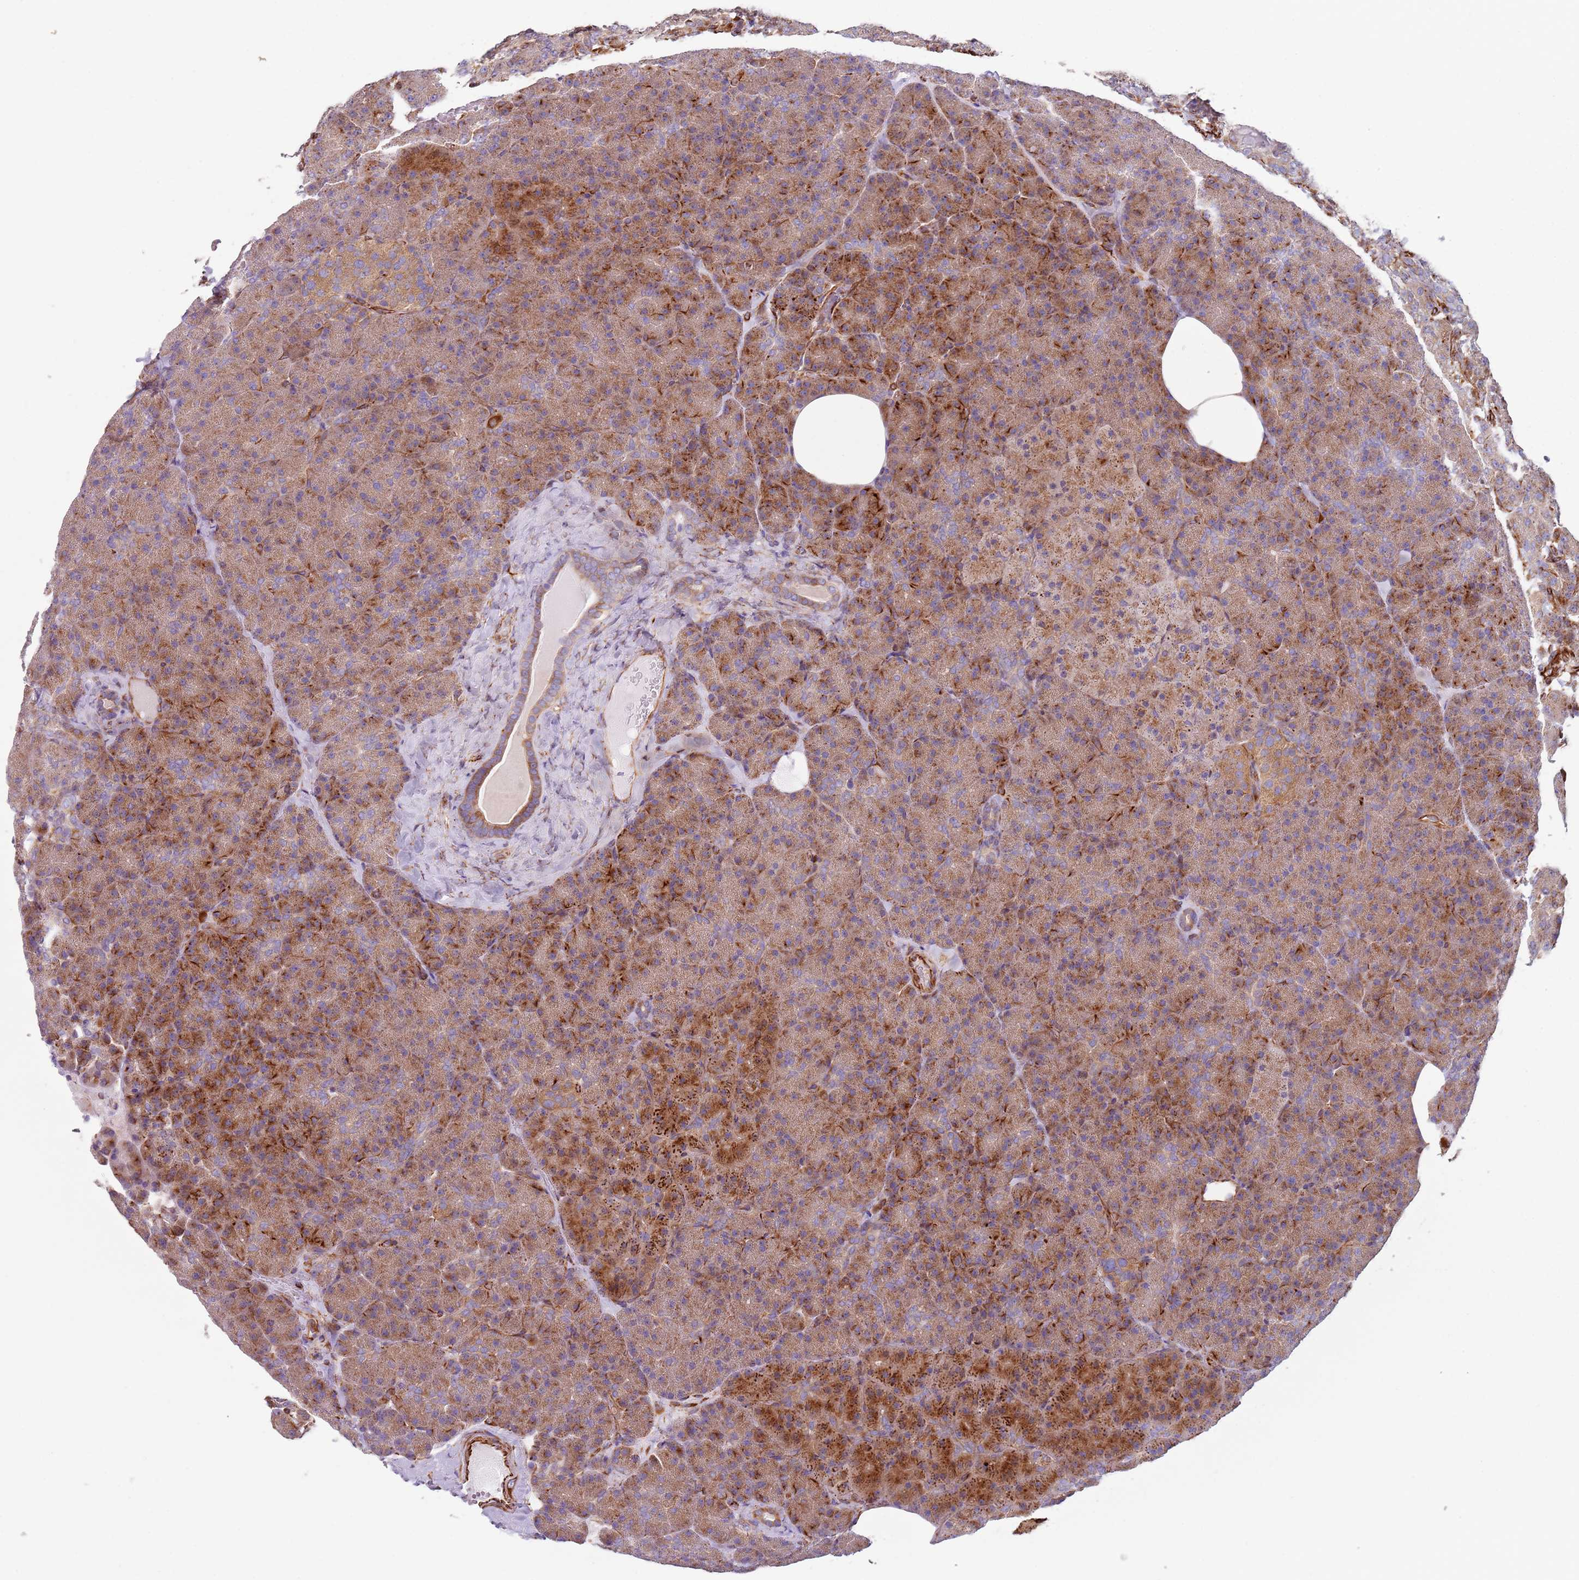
{"staining": {"intensity": "moderate", "quantity": ">75%", "location": "cytoplasmic/membranous"}, "tissue": "pancreas", "cell_type": "Exocrine glandular cells", "image_type": "normal", "snomed": [{"axis": "morphology", "description": "Normal tissue, NOS"}, {"axis": "morphology", "description": "Carcinoid, malignant, NOS"}, {"axis": "topography", "description": "Pancreas"}], "caption": "Pancreas stained for a protein (brown) demonstrates moderate cytoplasmic/membranous positive positivity in about >75% of exocrine glandular cells.", "gene": "SNAPIN", "patient": {"sex": "female", "age": 35}}